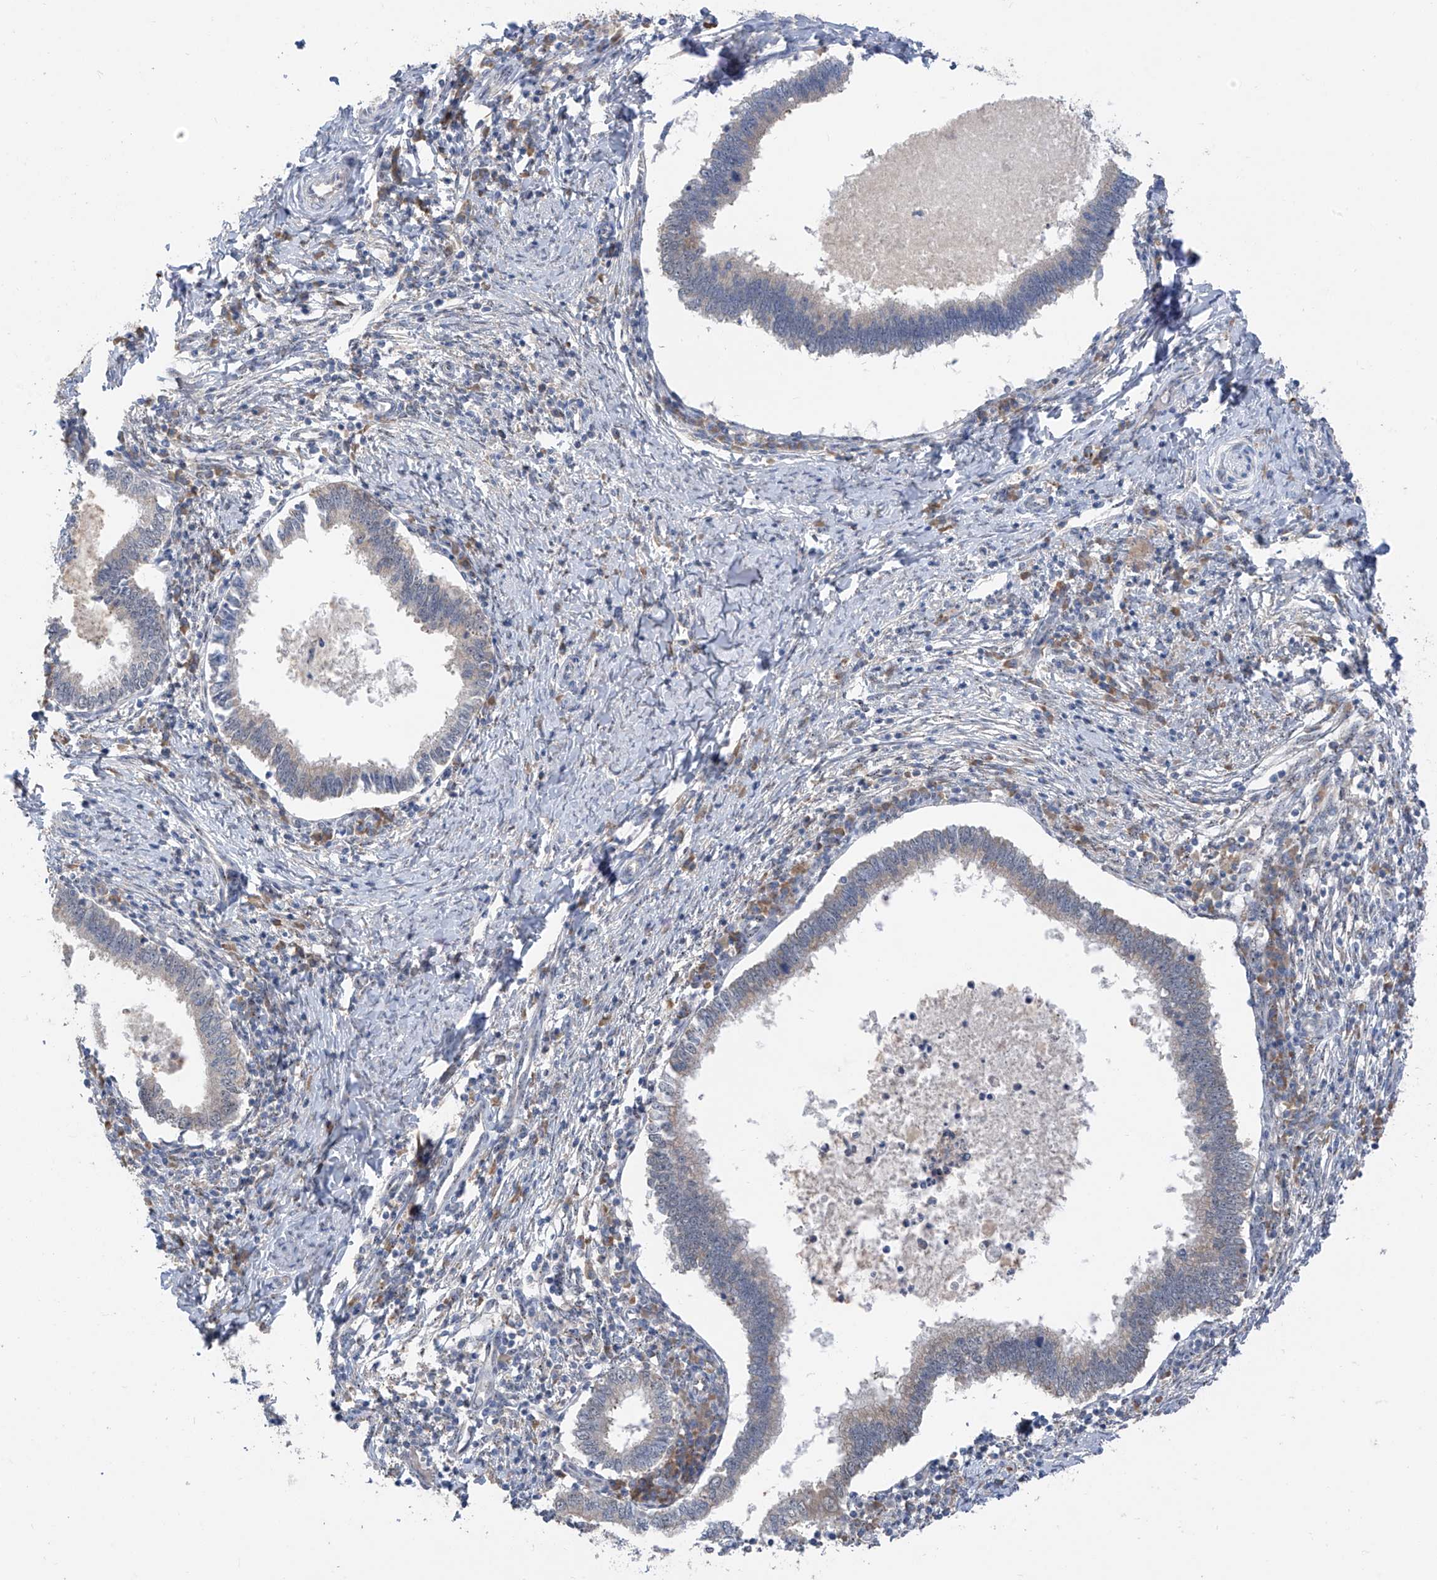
{"staining": {"intensity": "negative", "quantity": "none", "location": "none"}, "tissue": "cervical cancer", "cell_type": "Tumor cells", "image_type": "cancer", "snomed": [{"axis": "morphology", "description": "Adenocarcinoma, NOS"}, {"axis": "topography", "description": "Cervix"}], "caption": "Protein analysis of cervical cancer (adenocarcinoma) shows no significant positivity in tumor cells. (Brightfield microscopy of DAB IHC at high magnification).", "gene": "RPL4", "patient": {"sex": "female", "age": 36}}